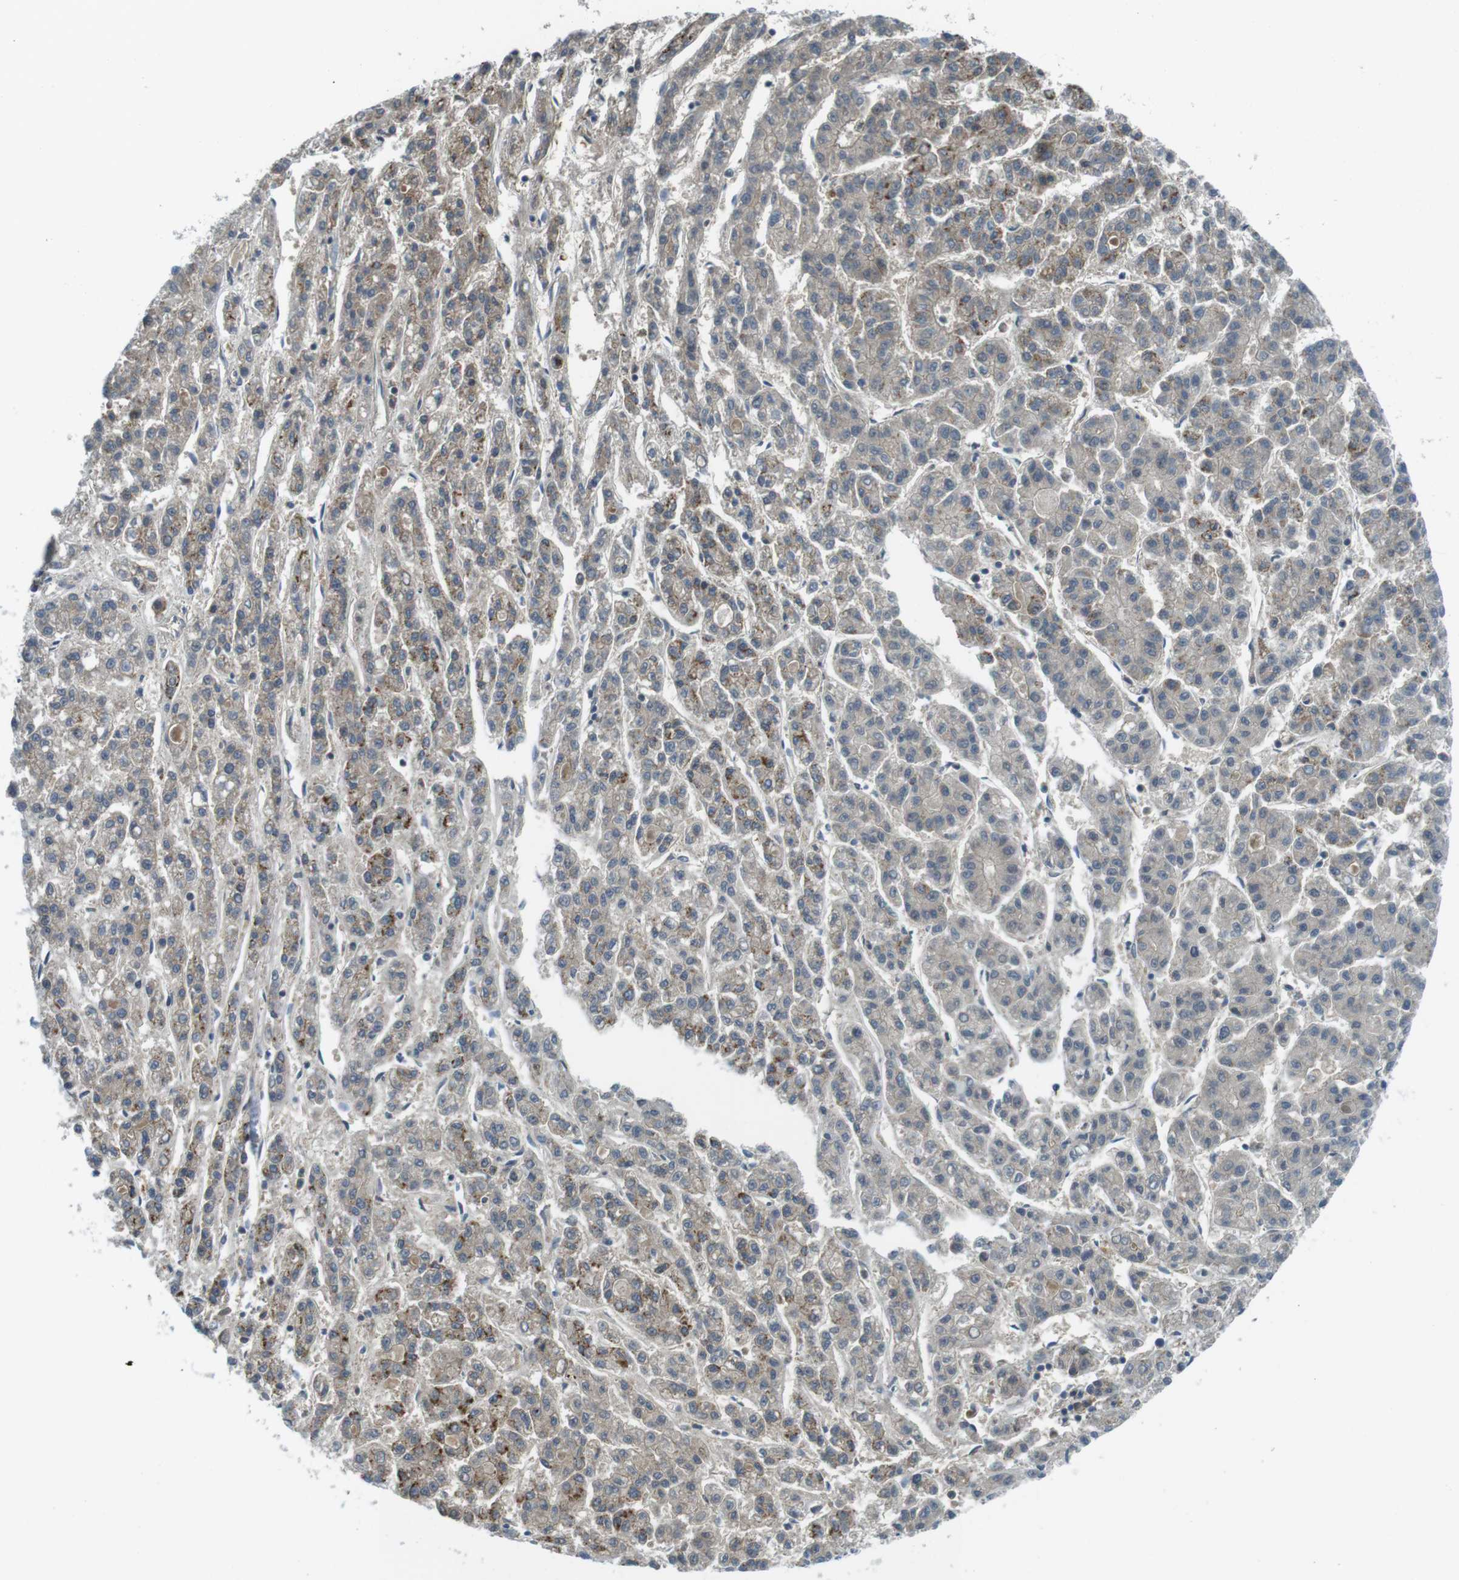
{"staining": {"intensity": "moderate", "quantity": "<25%", "location": "cytoplasmic/membranous"}, "tissue": "liver cancer", "cell_type": "Tumor cells", "image_type": "cancer", "snomed": [{"axis": "morphology", "description": "Carcinoma, Hepatocellular, NOS"}, {"axis": "topography", "description": "Liver"}], "caption": "This is a micrograph of IHC staining of liver hepatocellular carcinoma, which shows moderate staining in the cytoplasmic/membranous of tumor cells.", "gene": "LRRC3B", "patient": {"sex": "male", "age": 70}}